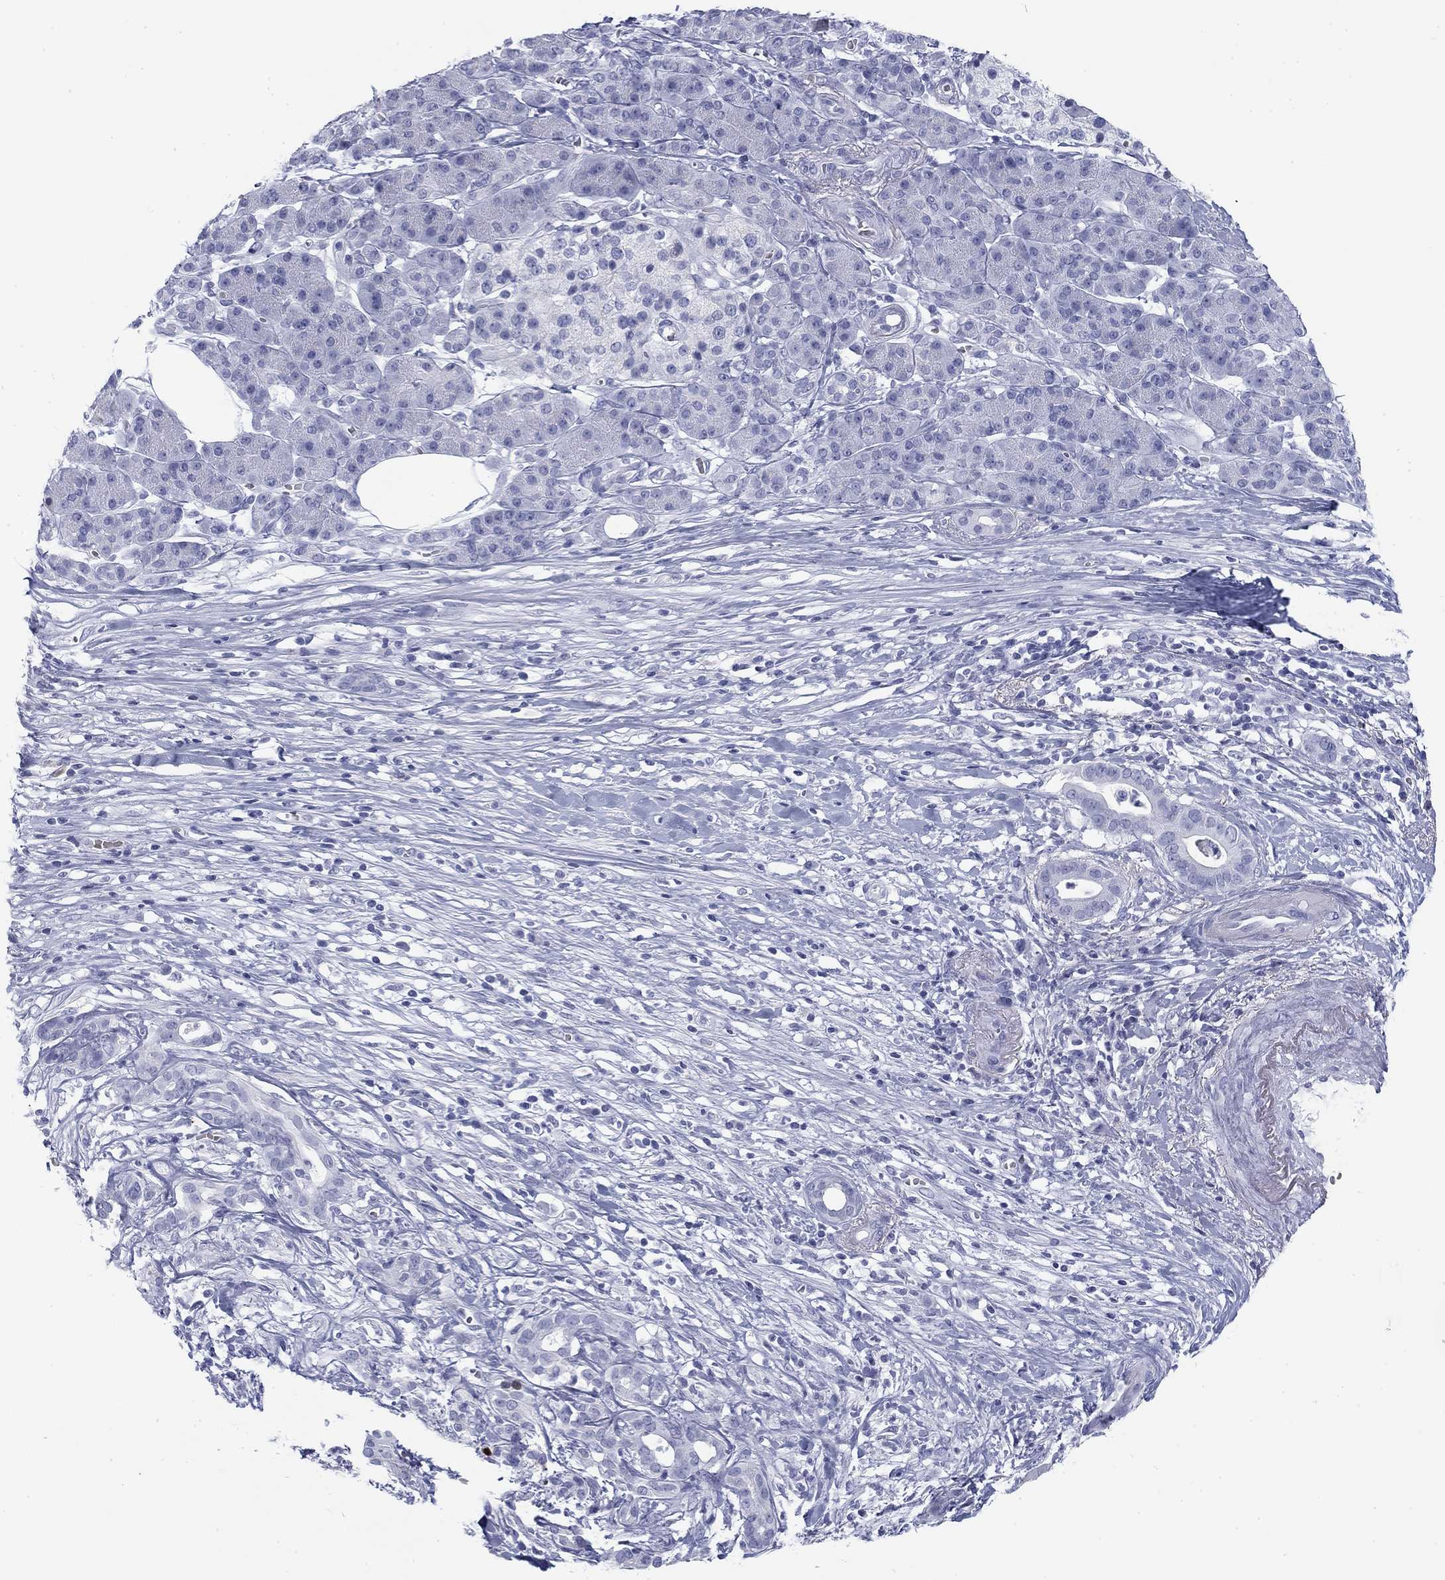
{"staining": {"intensity": "negative", "quantity": "none", "location": "none"}, "tissue": "pancreatic cancer", "cell_type": "Tumor cells", "image_type": "cancer", "snomed": [{"axis": "morphology", "description": "Adenocarcinoma, NOS"}, {"axis": "topography", "description": "Pancreas"}], "caption": "Immunohistochemical staining of human pancreatic cancer reveals no significant expression in tumor cells.", "gene": "CALB1", "patient": {"sex": "male", "age": 61}}